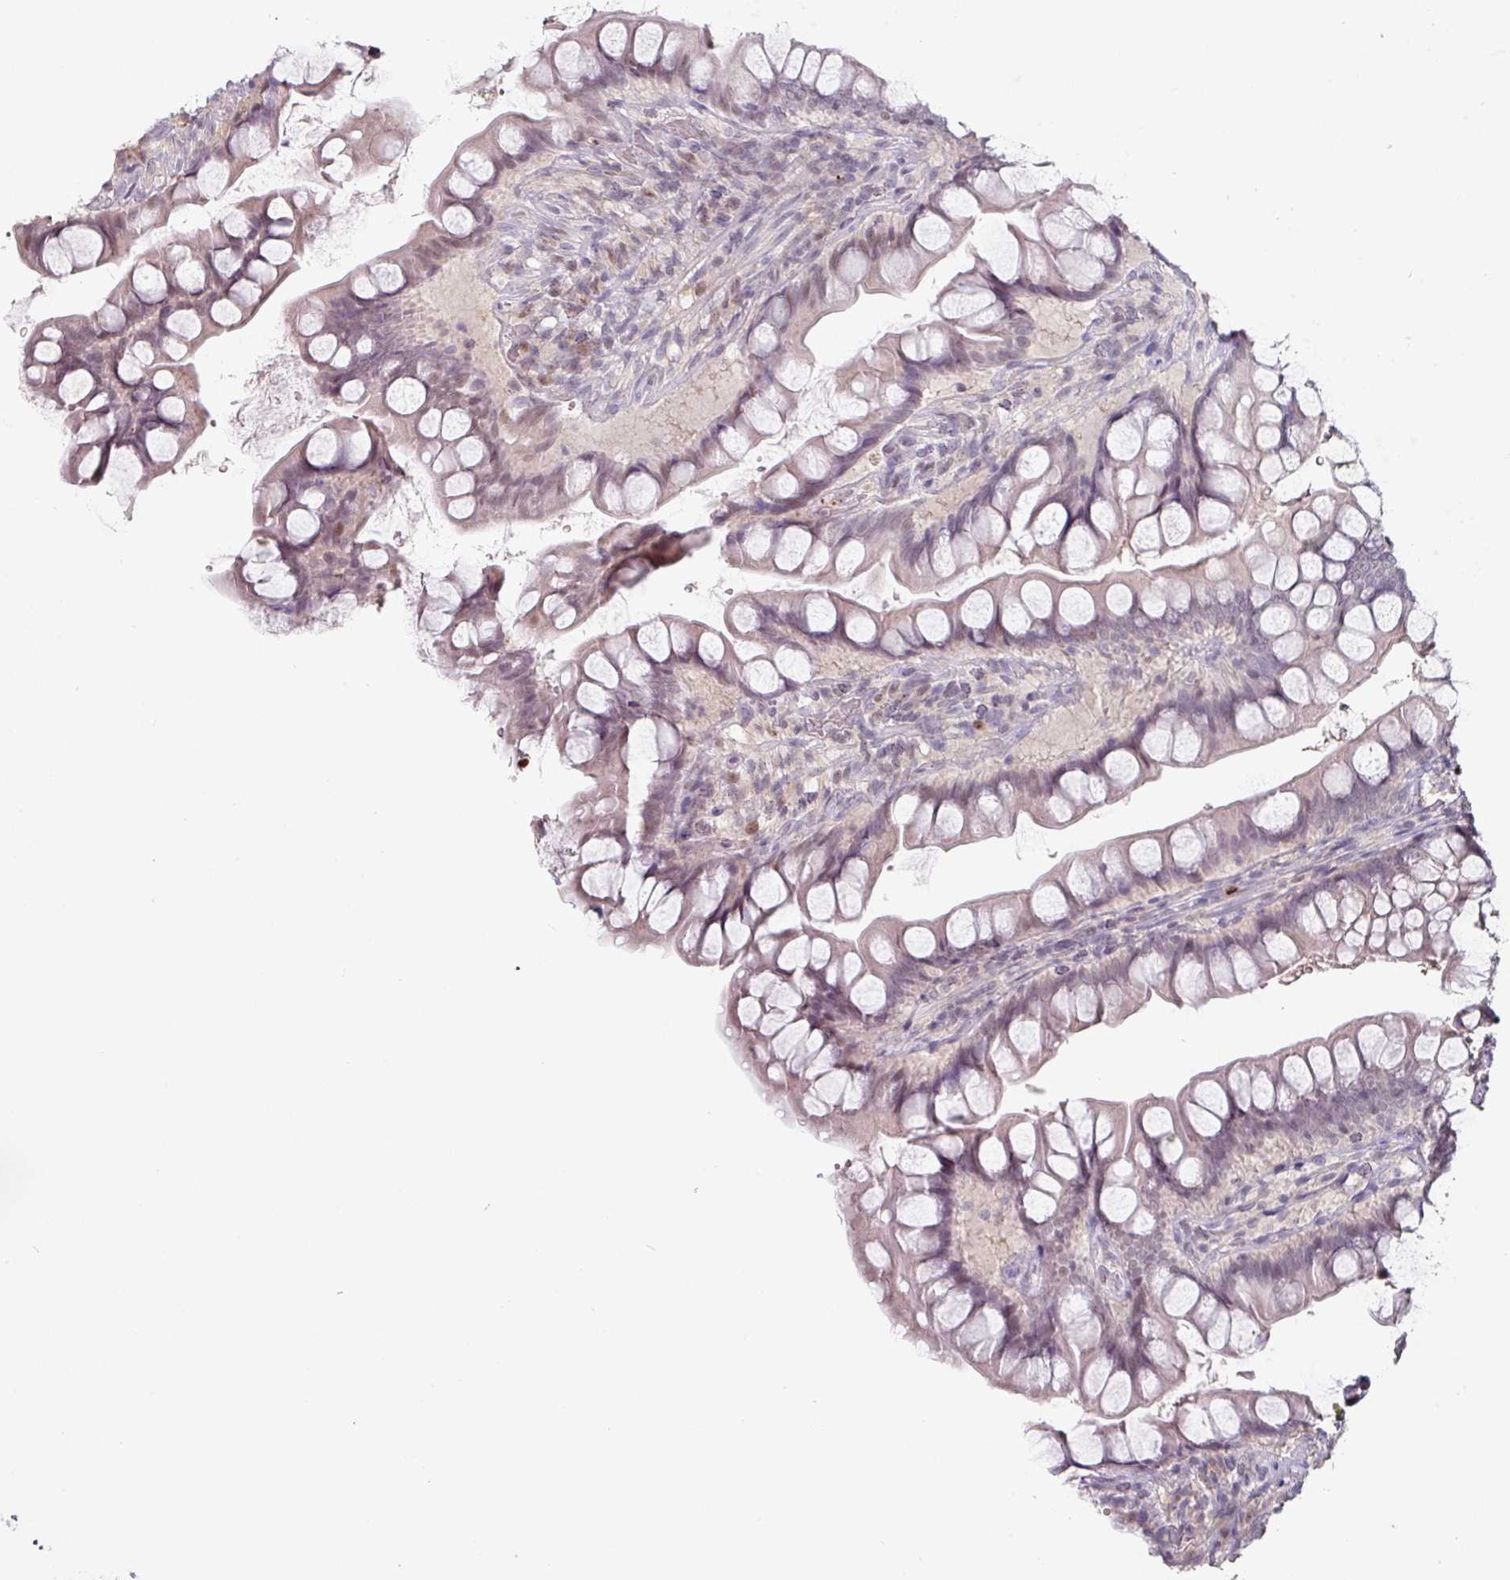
{"staining": {"intensity": "weak", "quantity": "25%-75%", "location": "cytoplasmic/membranous"}, "tissue": "small intestine", "cell_type": "Glandular cells", "image_type": "normal", "snomed": [{"axis": "morphology", "description": "Normal tissue, NOS"}, {"axis": "topography", "description": "Small intestine"}], "caption": "Immunohistochemistry (IHC) staining of normal small intestine, which reveals low levels of weak cytoplasmic/membranous positivity in about 25%-75% of glandular cells indicating weak cytoplasmic/membranous protein positivity. The staining was performed using DAB (3,3'-diaminobenzidine) (brown) for protein detection and nuclei were counterstained in hematoxylin (blue).", "gene": "ZBTB6", "patient": {"sex": "male", "age": 70}}